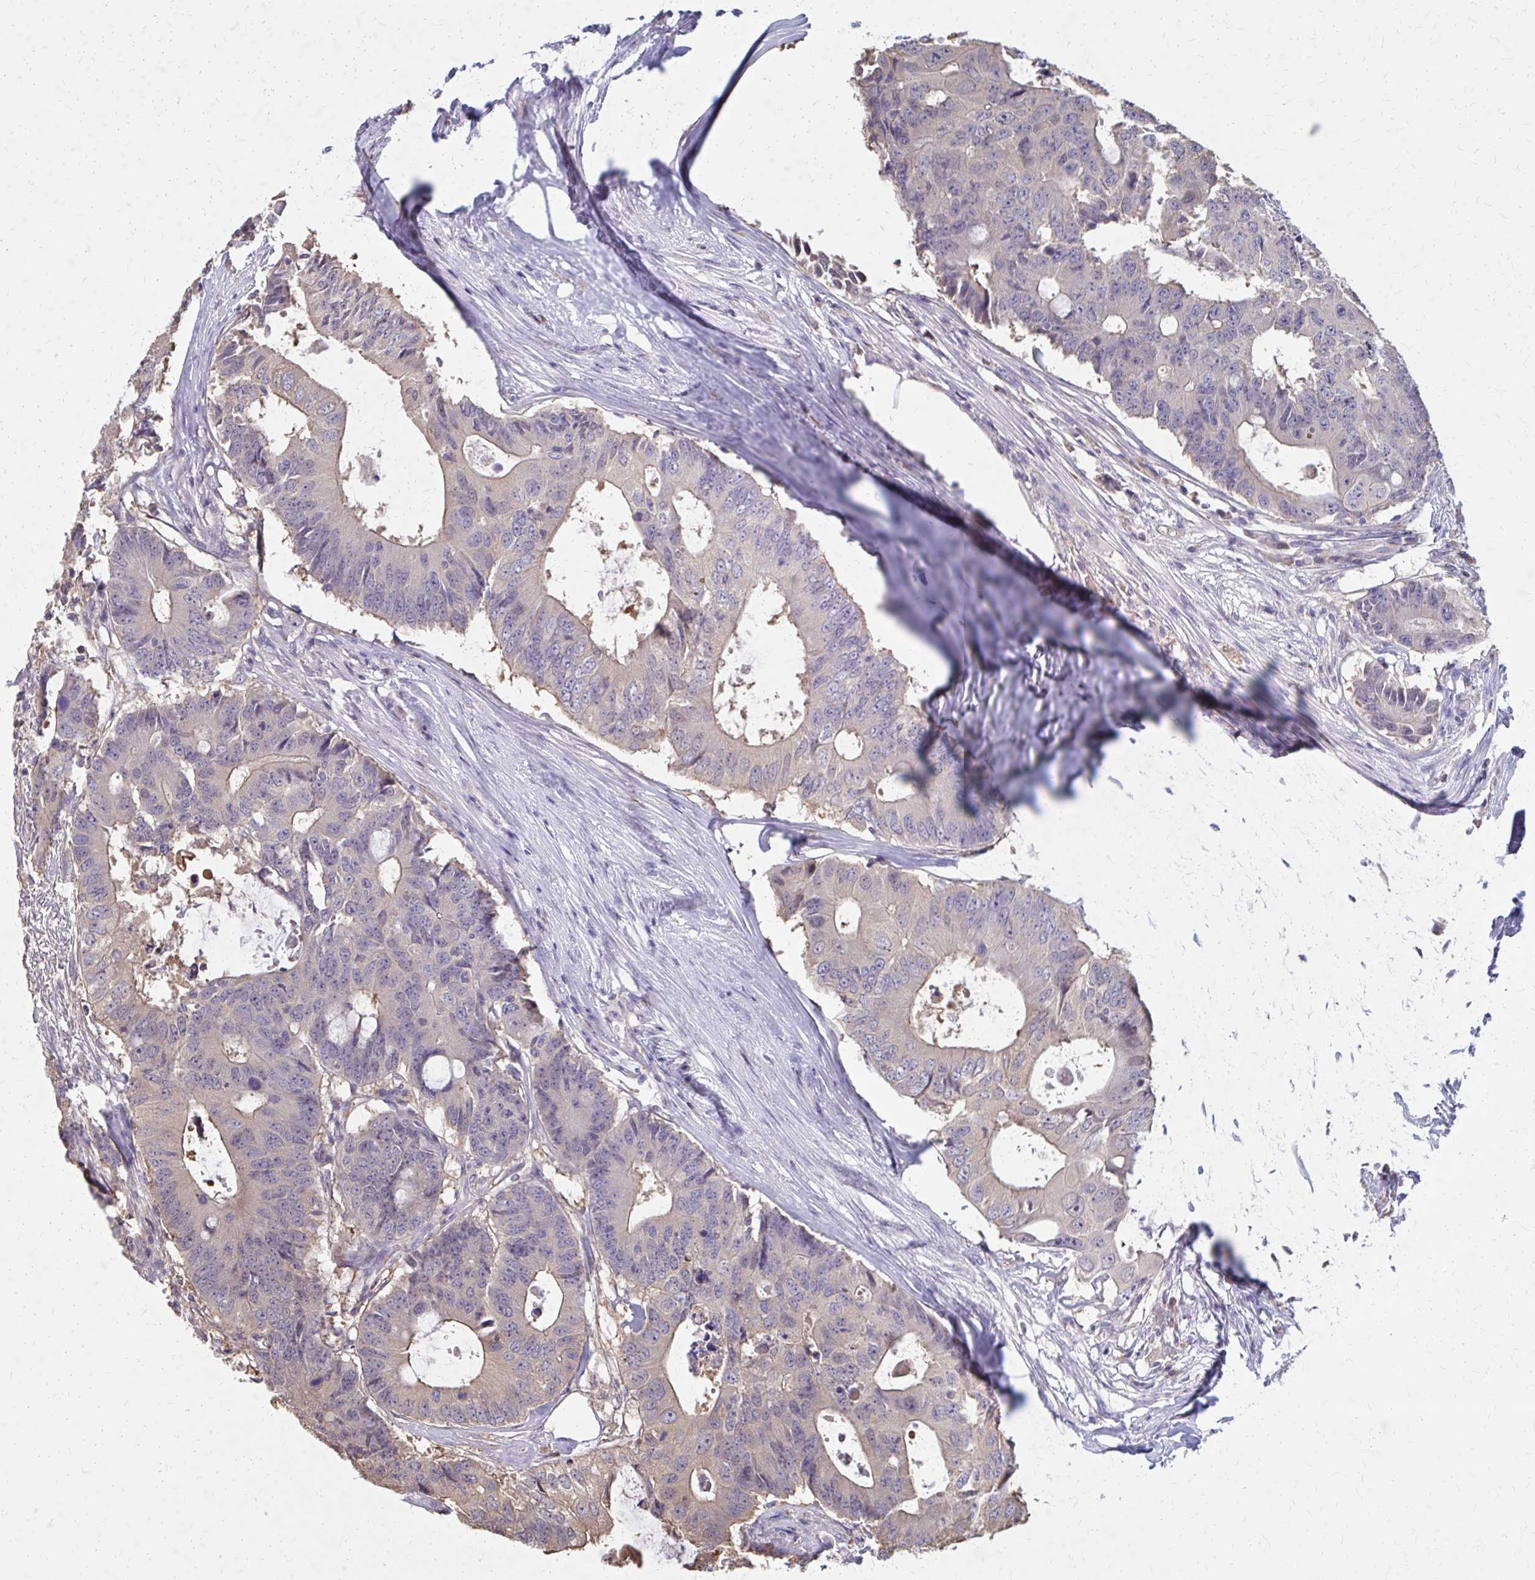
{"staining": {"intensity": "weak", "quantity": "<25%", "location": "cytoplasmic/membranous"}, "tissue": "colorectal cancer", "cell_type": "Tumor cells", "image_type": "cancer", "snomed": [{"axis": "morphology", "description": "Adenocarcinoma, NOS"}, {"axis": "topography", "description": "Colon"}], "caption": "Tumor cells are negative for protein expression in human adenocarcinoma (colorectal). Nuclei are stained in blue.", "gene": "IFI44L", "patient": {"sex": "male", "age": 71}}